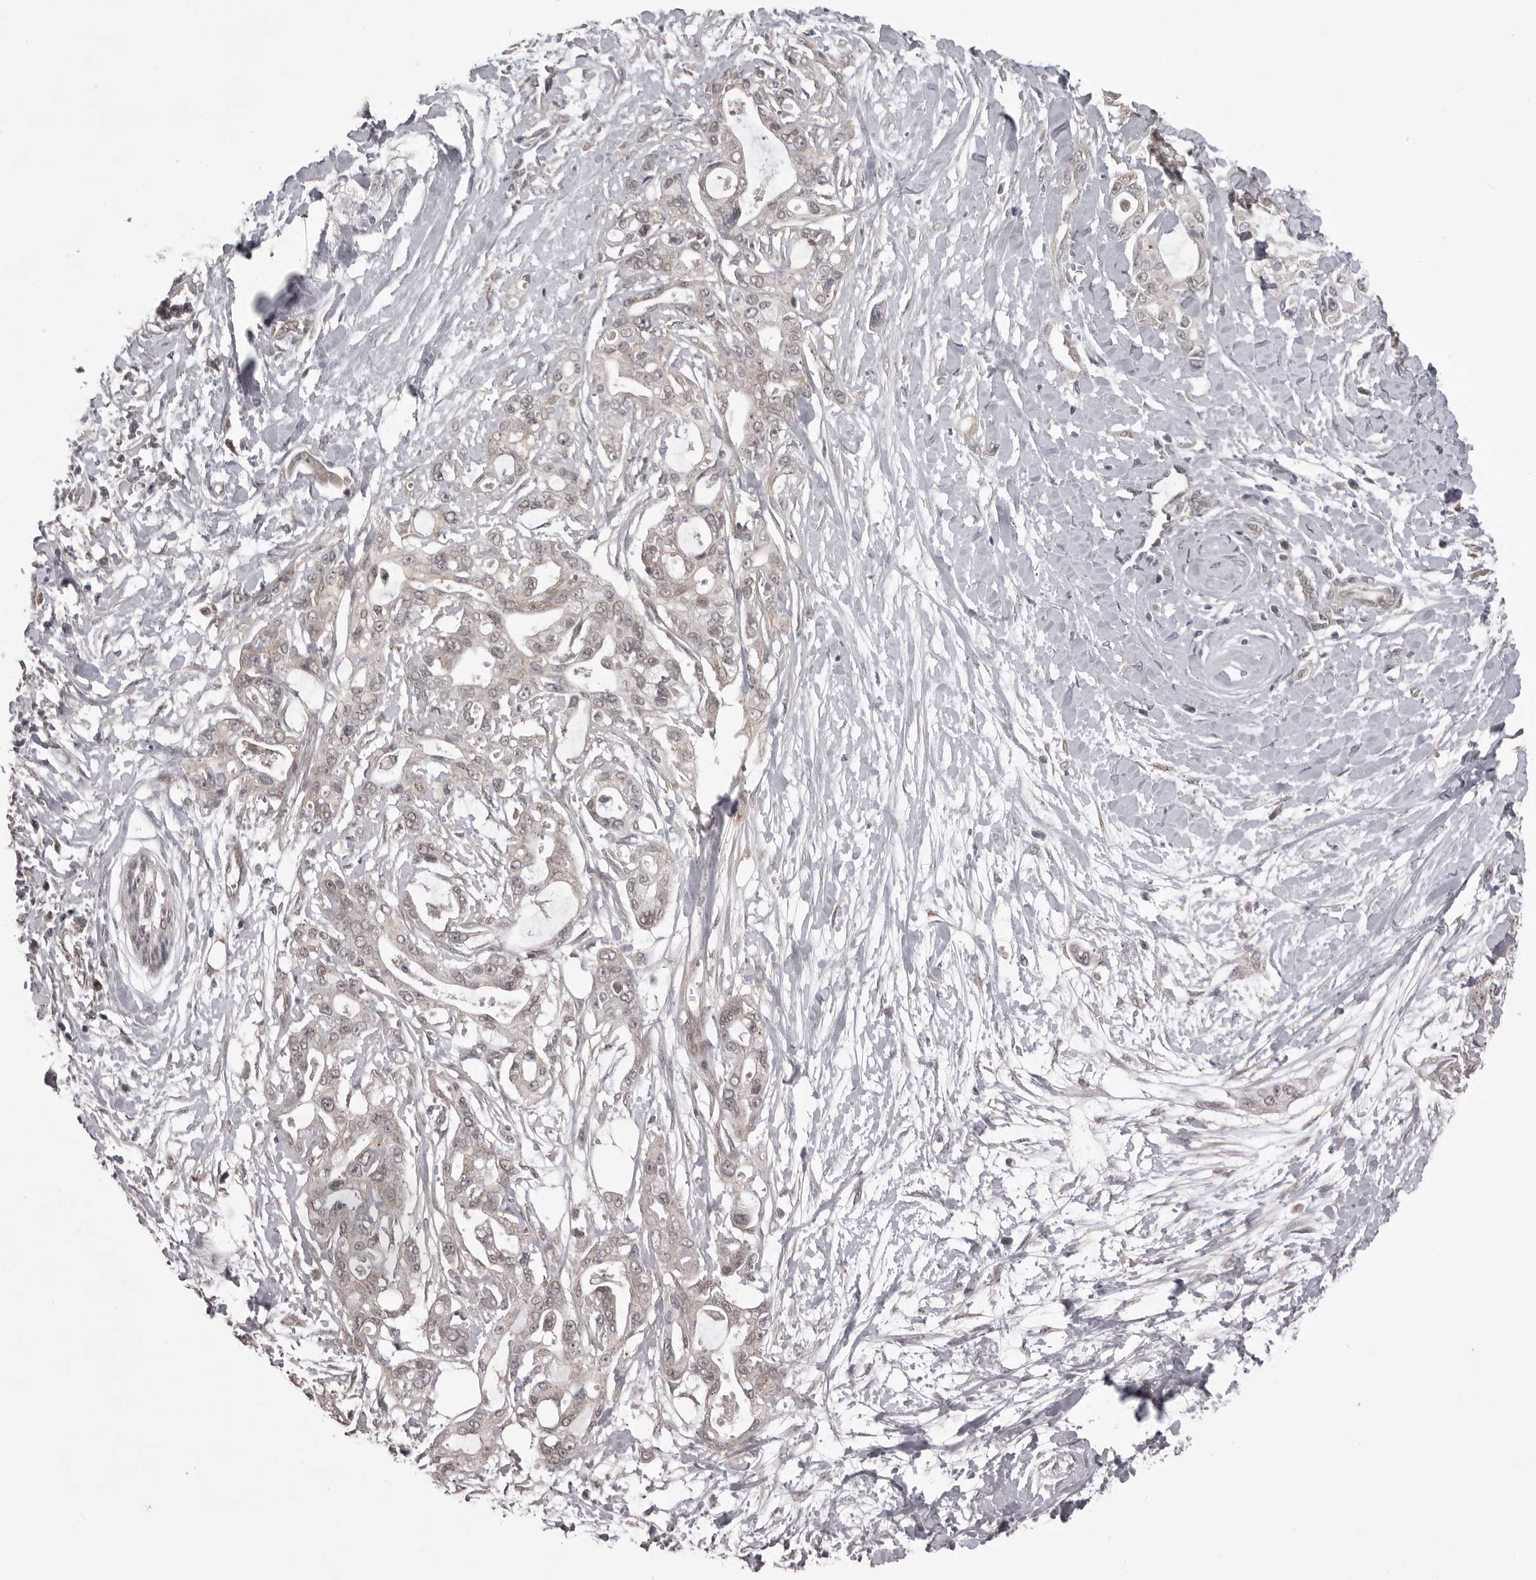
{"staining": {"intensity": "weak", "quantity": "25%-75%", "location": "cytoplasmic/membranous,nuclear"}, "tissue": "pancreatic cancer", "cell_type": "Tumor cells", "image_type": "cancer", "snomed": [{"axis": "morphology", "description": "Adenocarcinoma, NOS"}, {"axis": "topography", "description": "Pancreas"}], "caption": "The micrograph demonstrates a brown stain indicating the presence of a protein in the cytoplasmic/membranous and nuclear of tumor cells in pancreatic cancer (adenocarcinoma).", "gene": "SNX16", "patient": {"sex": "male", "age": 68}}